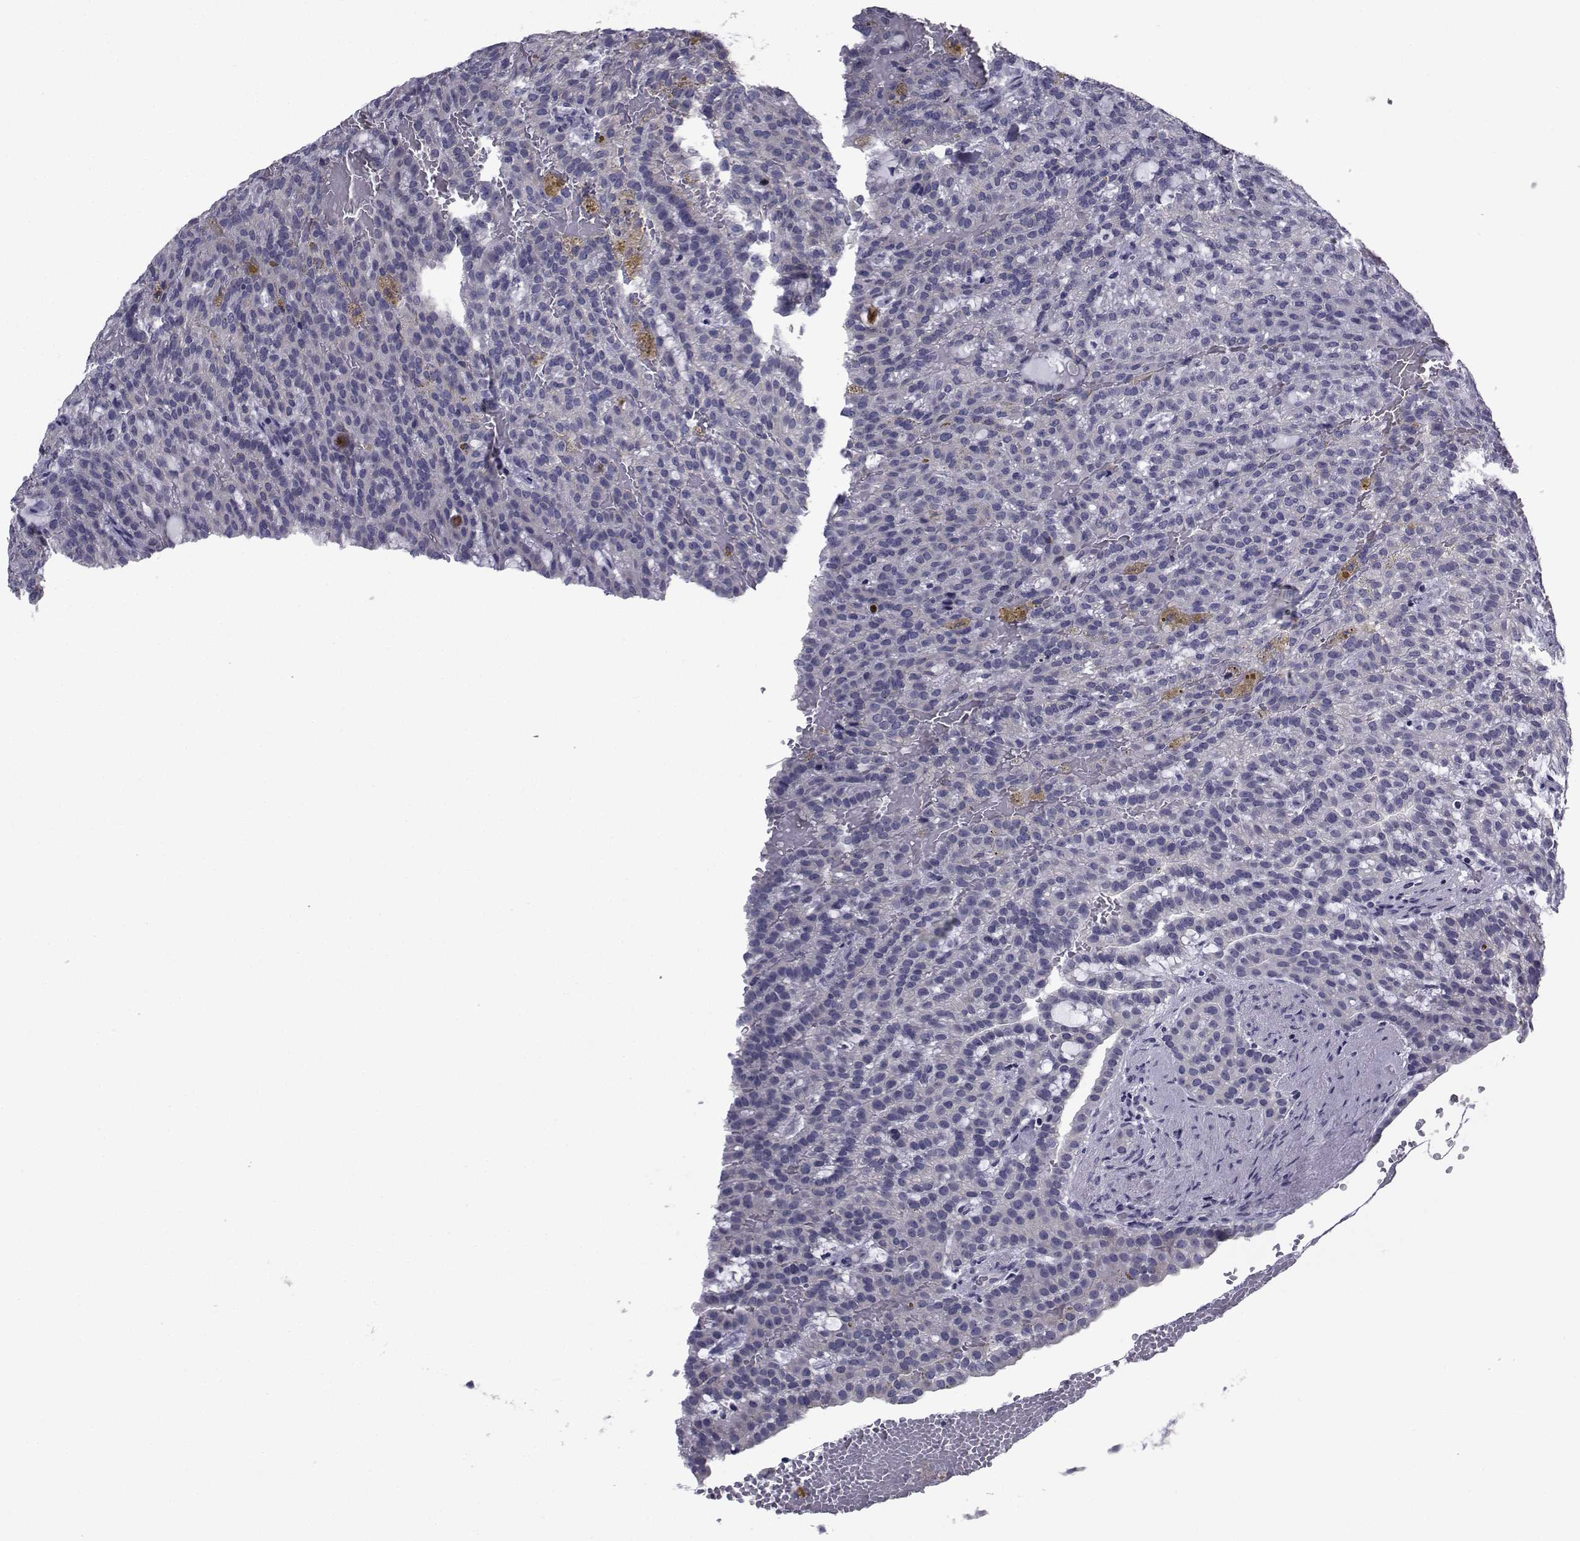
{"staining": {"intensity": "negative", "quantity": "none", "location": "none"}, "tissue": "renal cancer", "cell_type": "Tumor cells", "image_type": "cancer", "snomed": [{"axis": "morphology", "description": "Adenocarcinoma, NOS"}, {"axis": "topography", "description": "Kidney"}], "caption": "Histopathology image shows no significant protein expression in tumor cells of renal cancer.", "gene": "CHRNA1", "patient": {"sex": "male", "age": 63}}